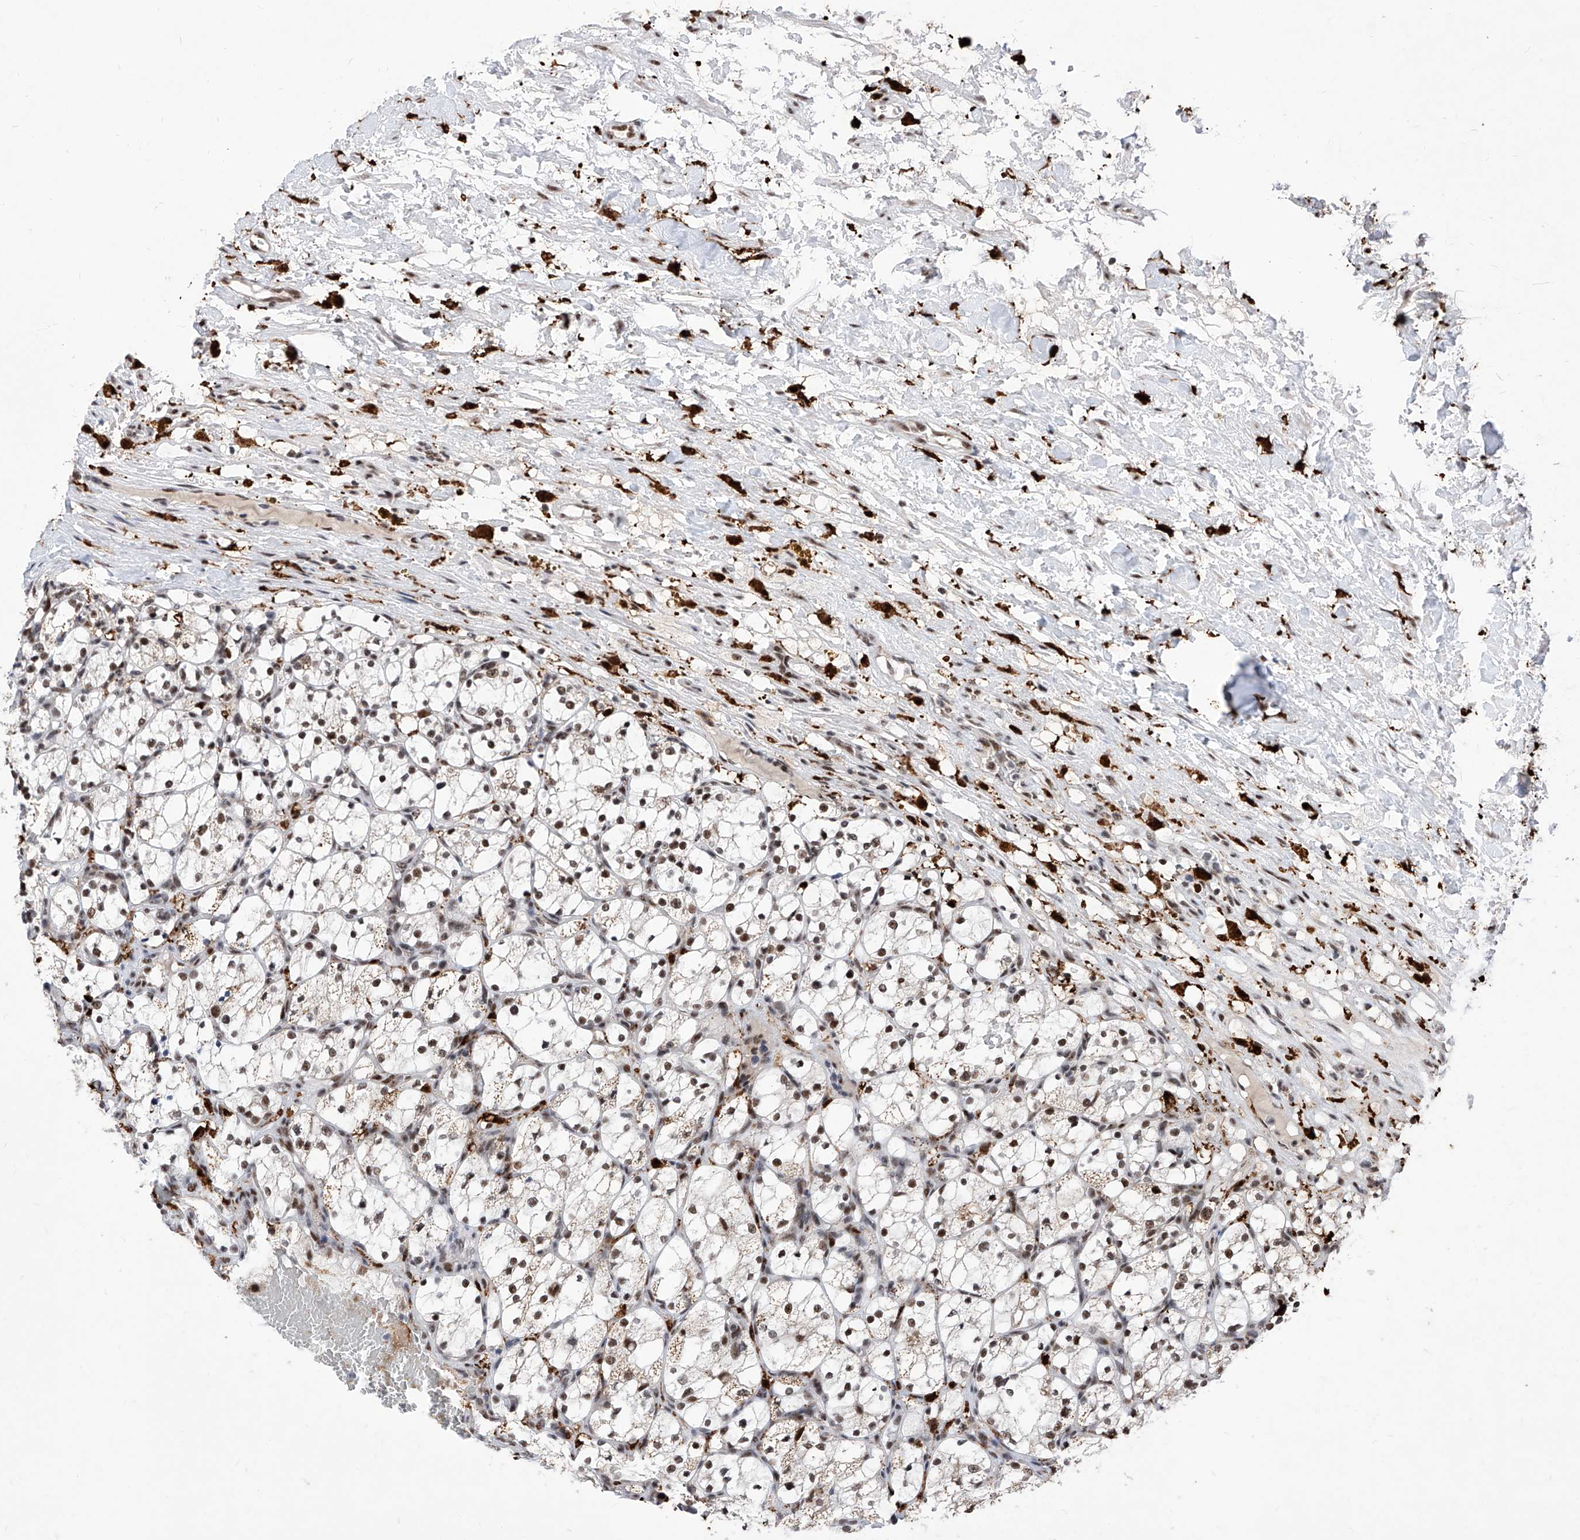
{"staining": {"intensity": "moderate", "quantity": "25%-75%", "location": "nuclear"}, "tissue": "renal cancer", "cell_type": "Tumor cells", "image_type": "cancer", "snomed": [{"axis": "morphology", "description": "Adenocarcinoma, NOS"}, {"axis": "topography", "description": "Kidney"}], "caption": "Moderate nuclear protein expression is appreciated in about 25%-75% of tumor cells in renal adenocarcinoma.", "gene": "PHF5A", "patient": {"sex": "female", "age": 69}}